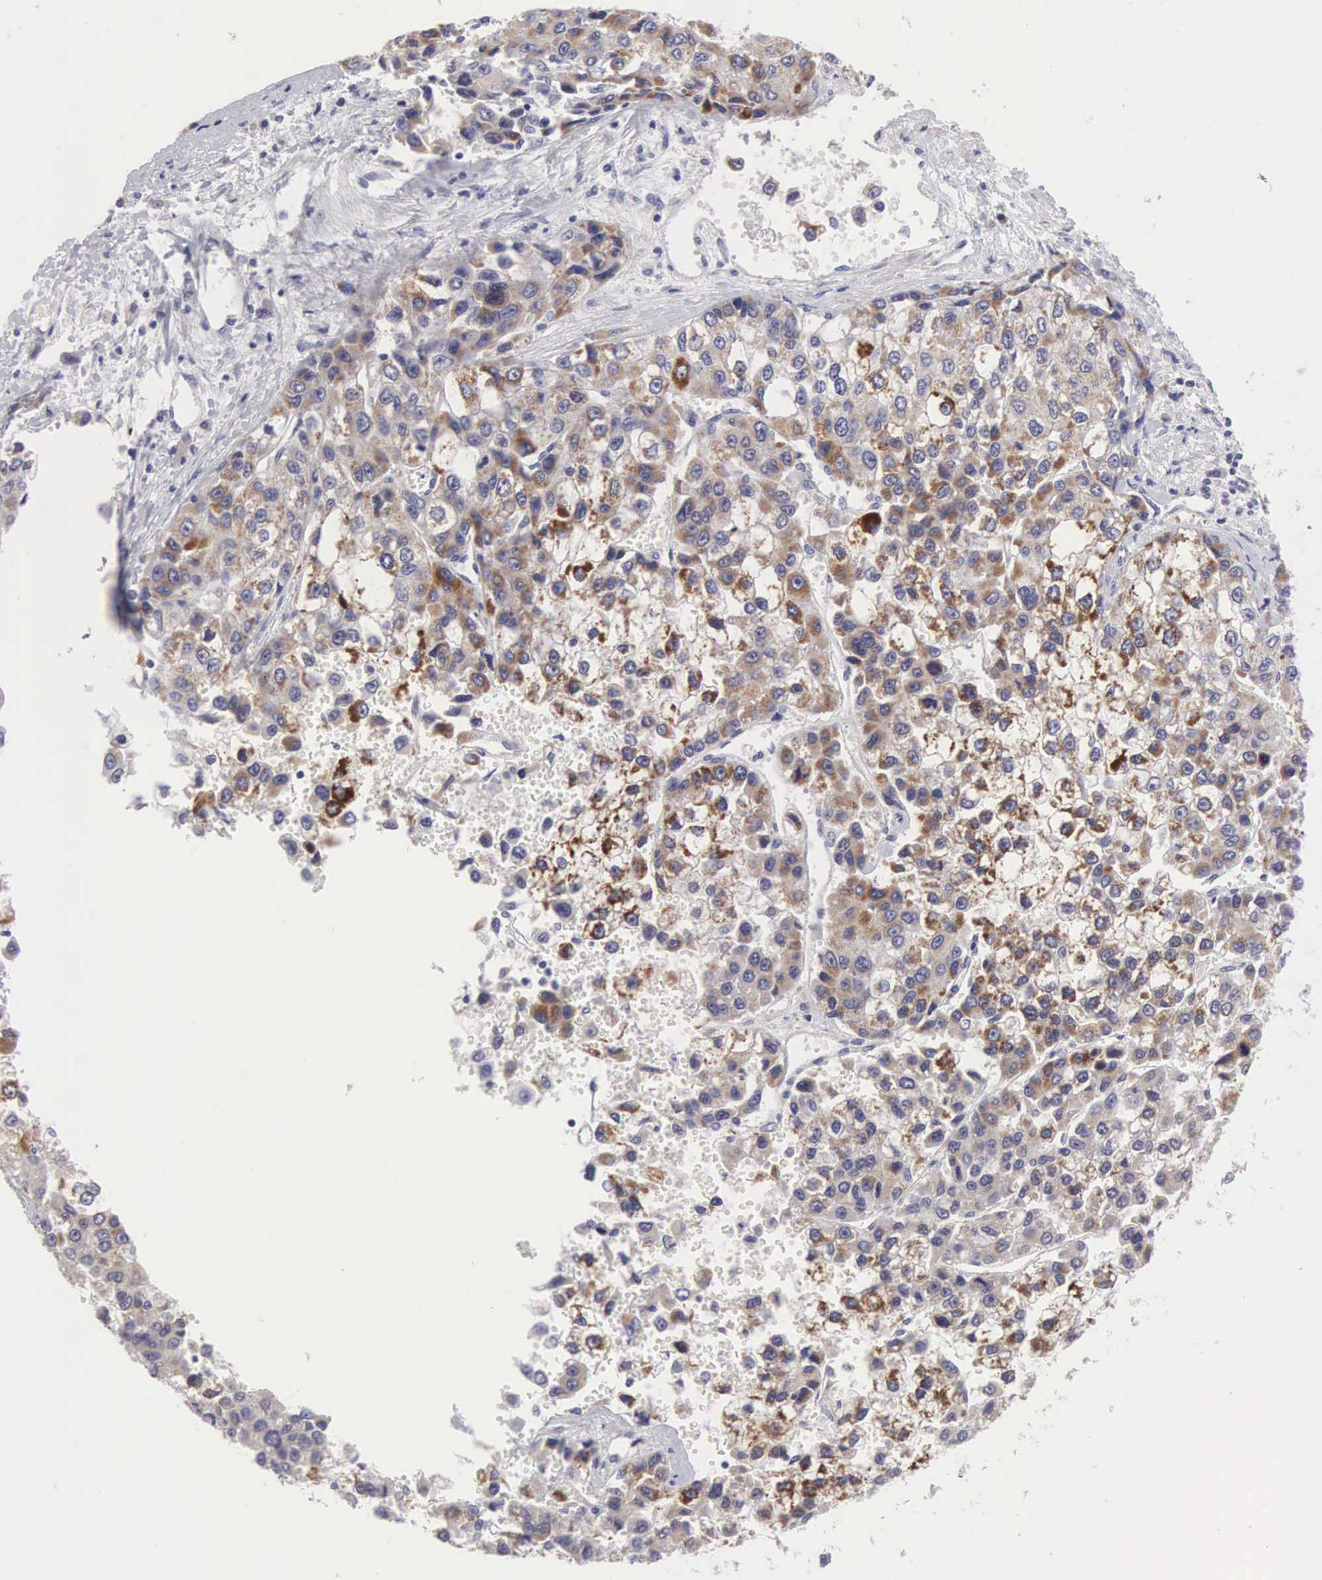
{"staining": {"intensity": "moderate", "quantity": ">75%", "location": "cytoplasmic/membranous"}, "tissue": "liver cancer", "cell_type": "Tumor cells", "image_type": "cancer", "snomed": [{"axis": "morphology", "description": "Carcinoma, Hepatocellular, NOS"}, {"axis": "topography", "description": "Liver"}], "caption": "Moderate cytoplasmic/membranous staining for a protein is appreciated in about >75% of tumor cells of liver cancer using immunohistochemistry (IHC).", "gene": "SOX11", "patient": {"sex": "female", "age": 66}}